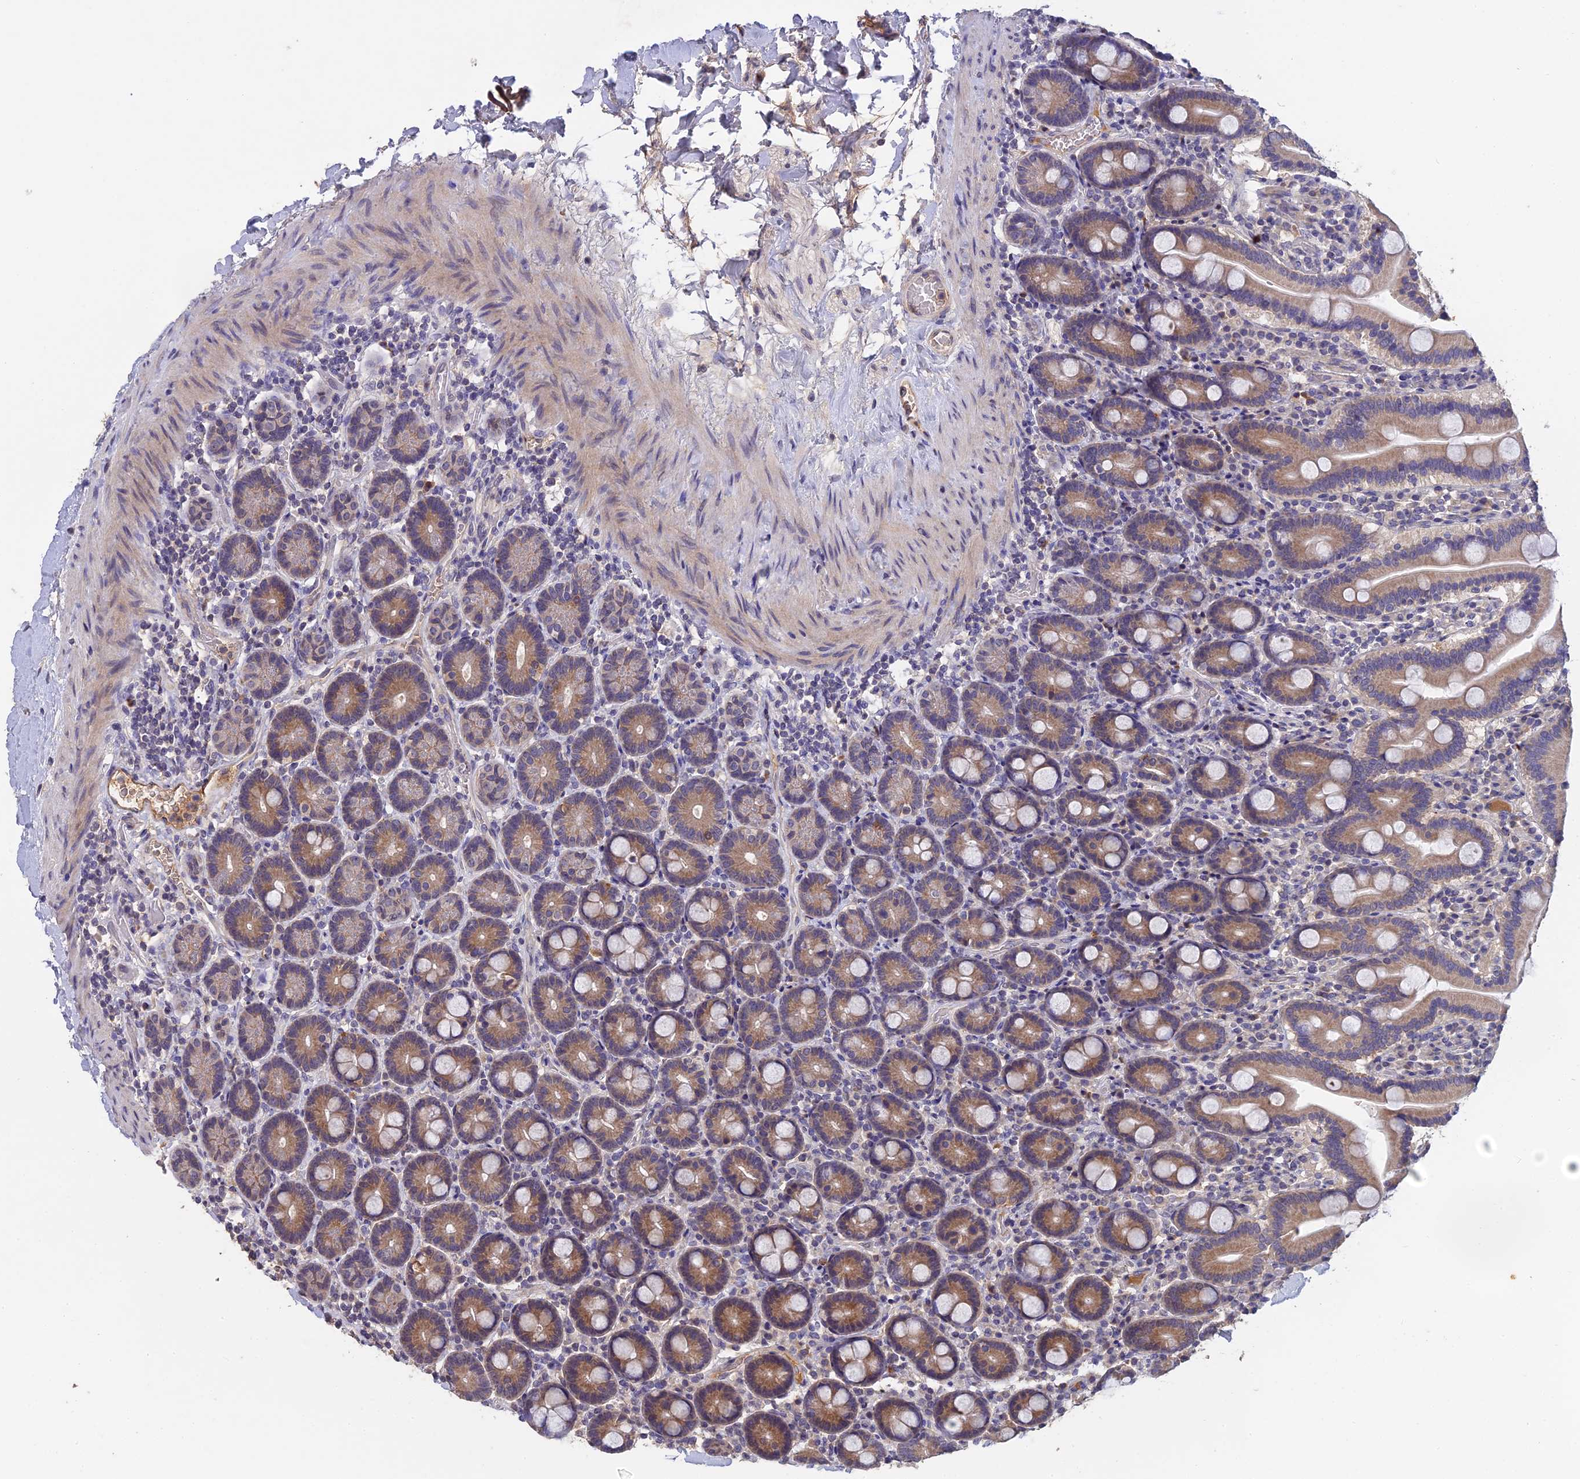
{"staining": {"intensity": "moderate", "quantity": ">75%", "location": "cytoplasmic/membranous"}, "tissue": "duodenum", "cell_type": "Glandular cells", "image_type": "normal", "snomed": [{"axis": "morphology", "description": "Normal tissue, NOS"}, {"axis": "topography", "description": "Duodenum"}], "caption": "Unremarkable duodenum reveals moderate cytoplasmic/membranous expression in about >75% of glandular cells, visualized by immunohistochemistry.", "gene": "SLC39A13", "patient": {"sex": "male", "age": 55}}